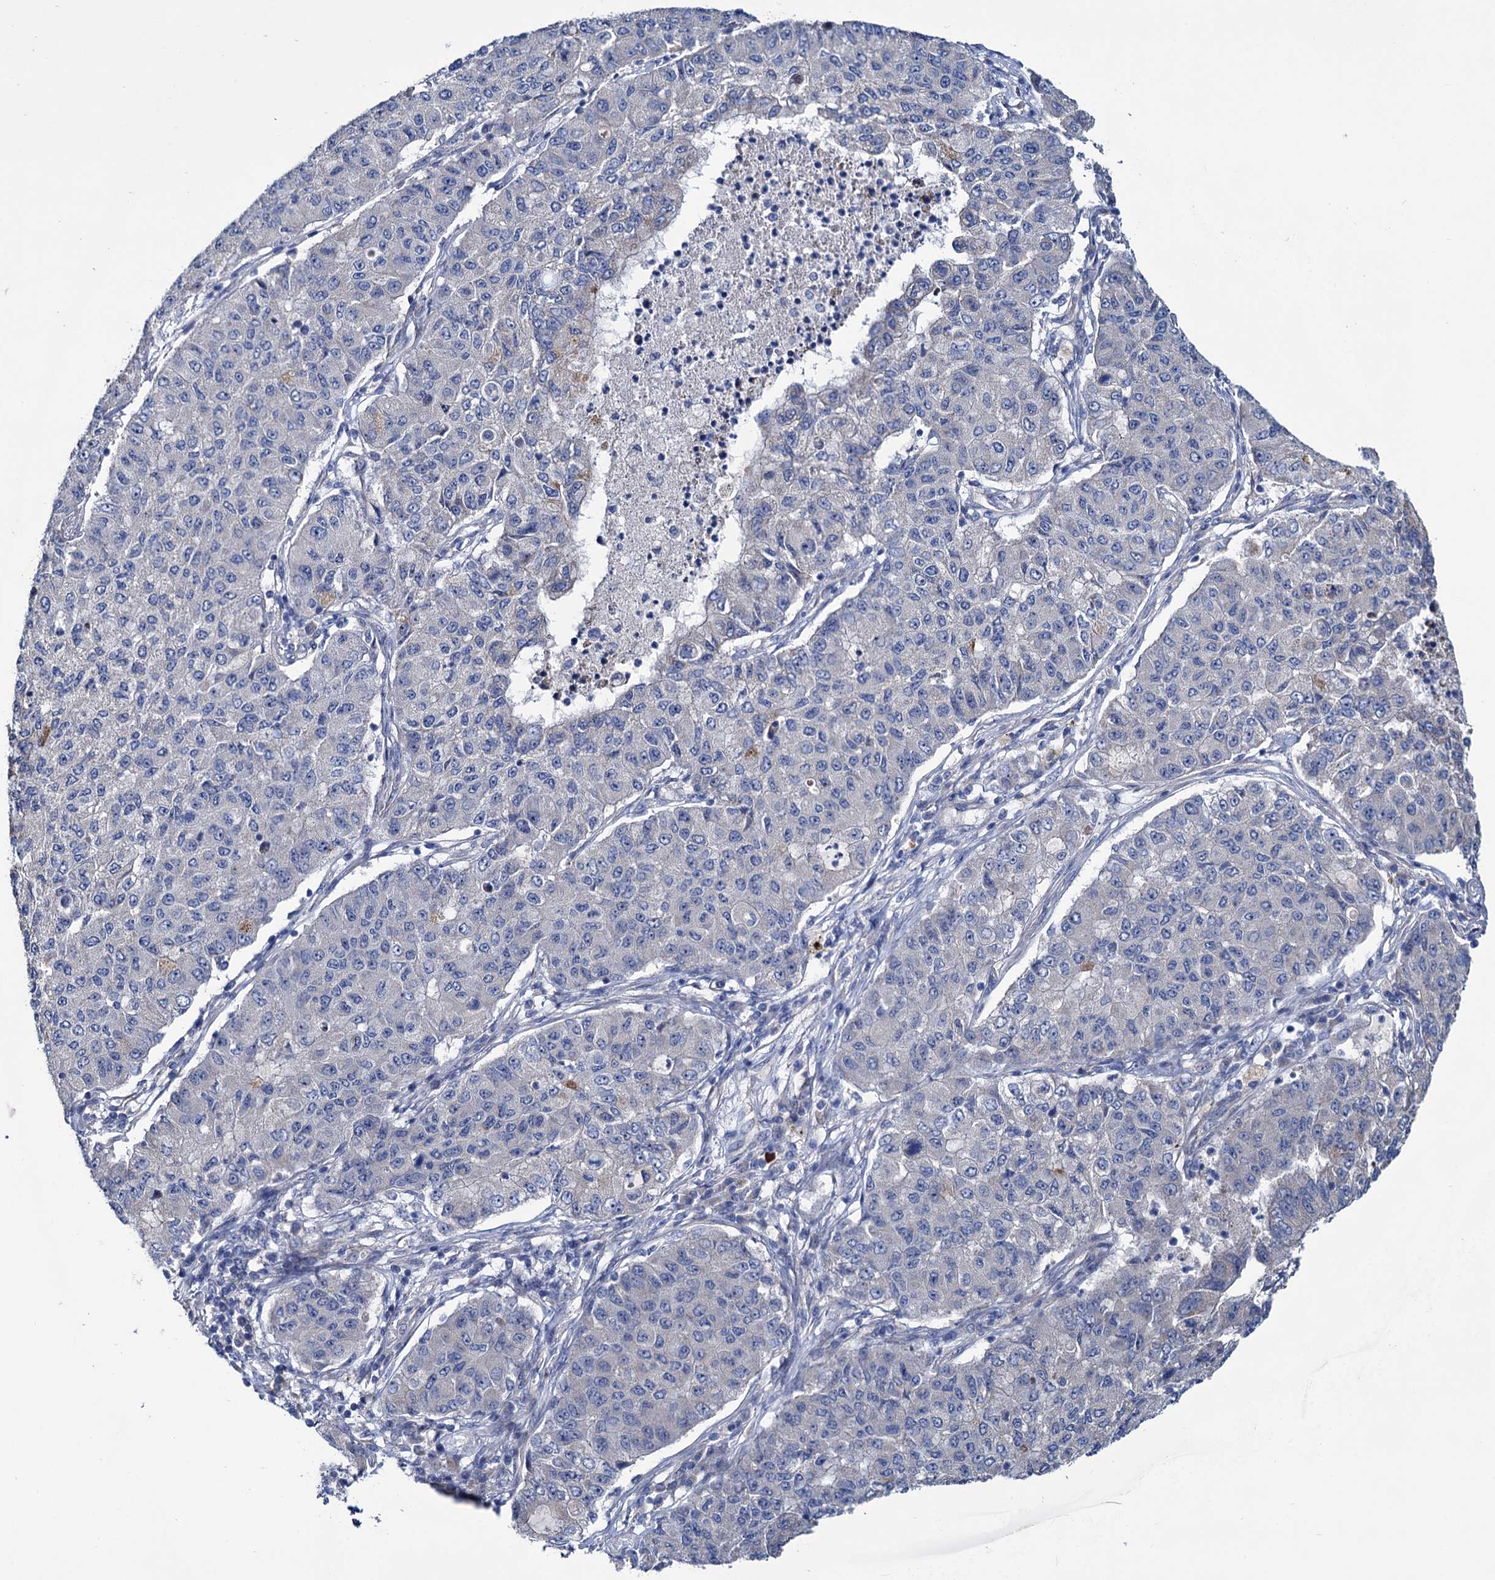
{"staining": {"intensity": "negative", "quantity": "none", "location": "none"}, "tissue": "lung cancer", "cell_type": "Tumor cells", "image_type": "cancer", "snomed": [{"axis": "morphology", "description": "Squamous cell carcinoma, NOS"}, {"axis": "topography", "description": "Lung"}], "caption": "A histopathology image of human lung cancer (squamous cell carcinoma) is negative for staining in tumor cells.", "gene": "EYA4", "patient": {"sex": "male", "age": 74}}